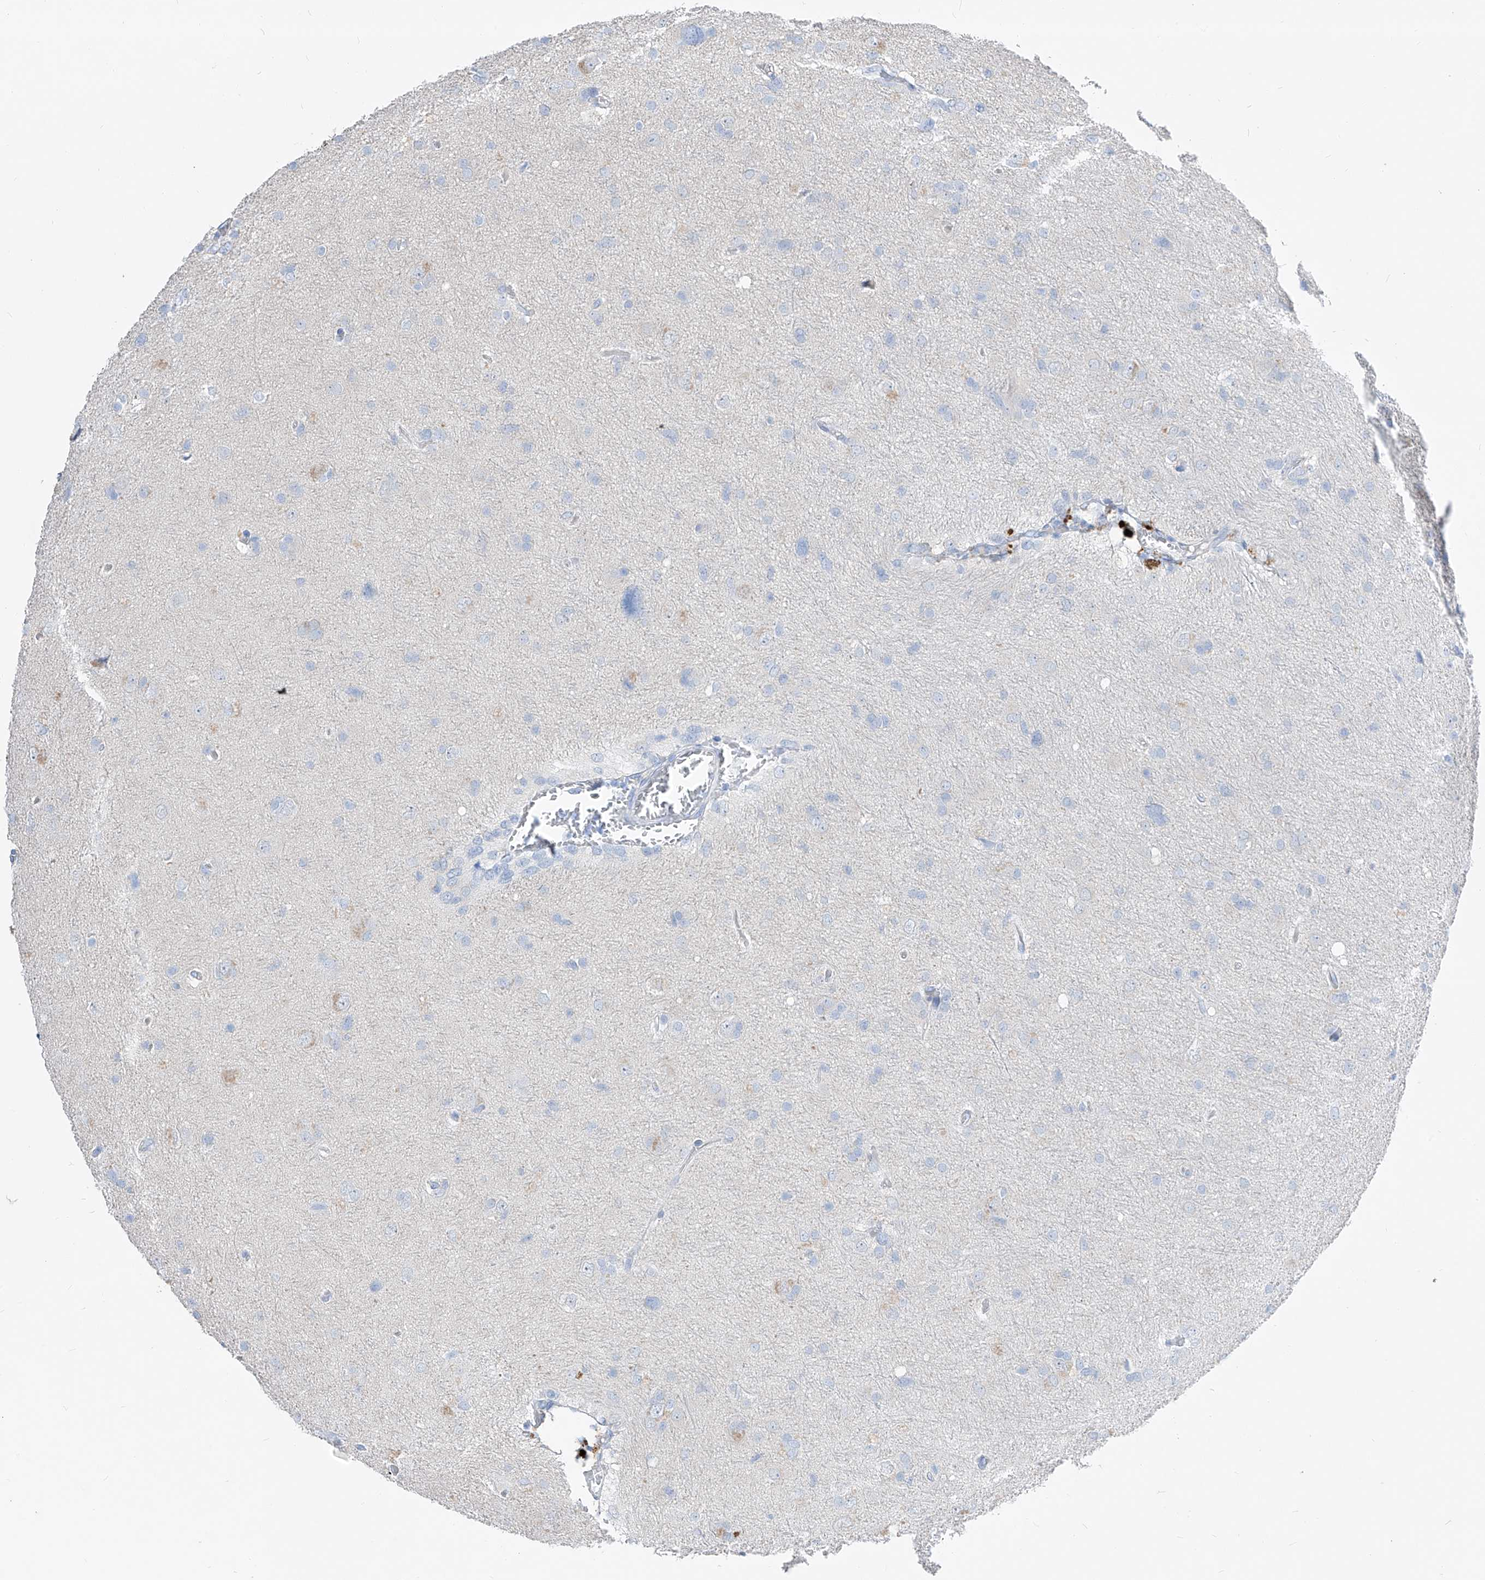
{"staining": {"intensity": "negative", "quantity": "none", "location": "none"}, "tissue": "glioma", "cell_type": "Tumor cells", "image_type": "cancer", "snomed": [{"axis": "morphology", "description": "Glioma, malignant, High grade"}, {"axis": "topography", "description": "Brain"}], "caption": "DAB (3,3'-diaminobenzidine) immunohistochemical staining of malignant glioma (high-grade) displays no significant expression in tumor cells. (DAB immunohistochemistry (IHC) visualized using brightfield microscopy, high magnification).", "gene": "FRS3", "patient": {"sex": "female", "age": 59}}